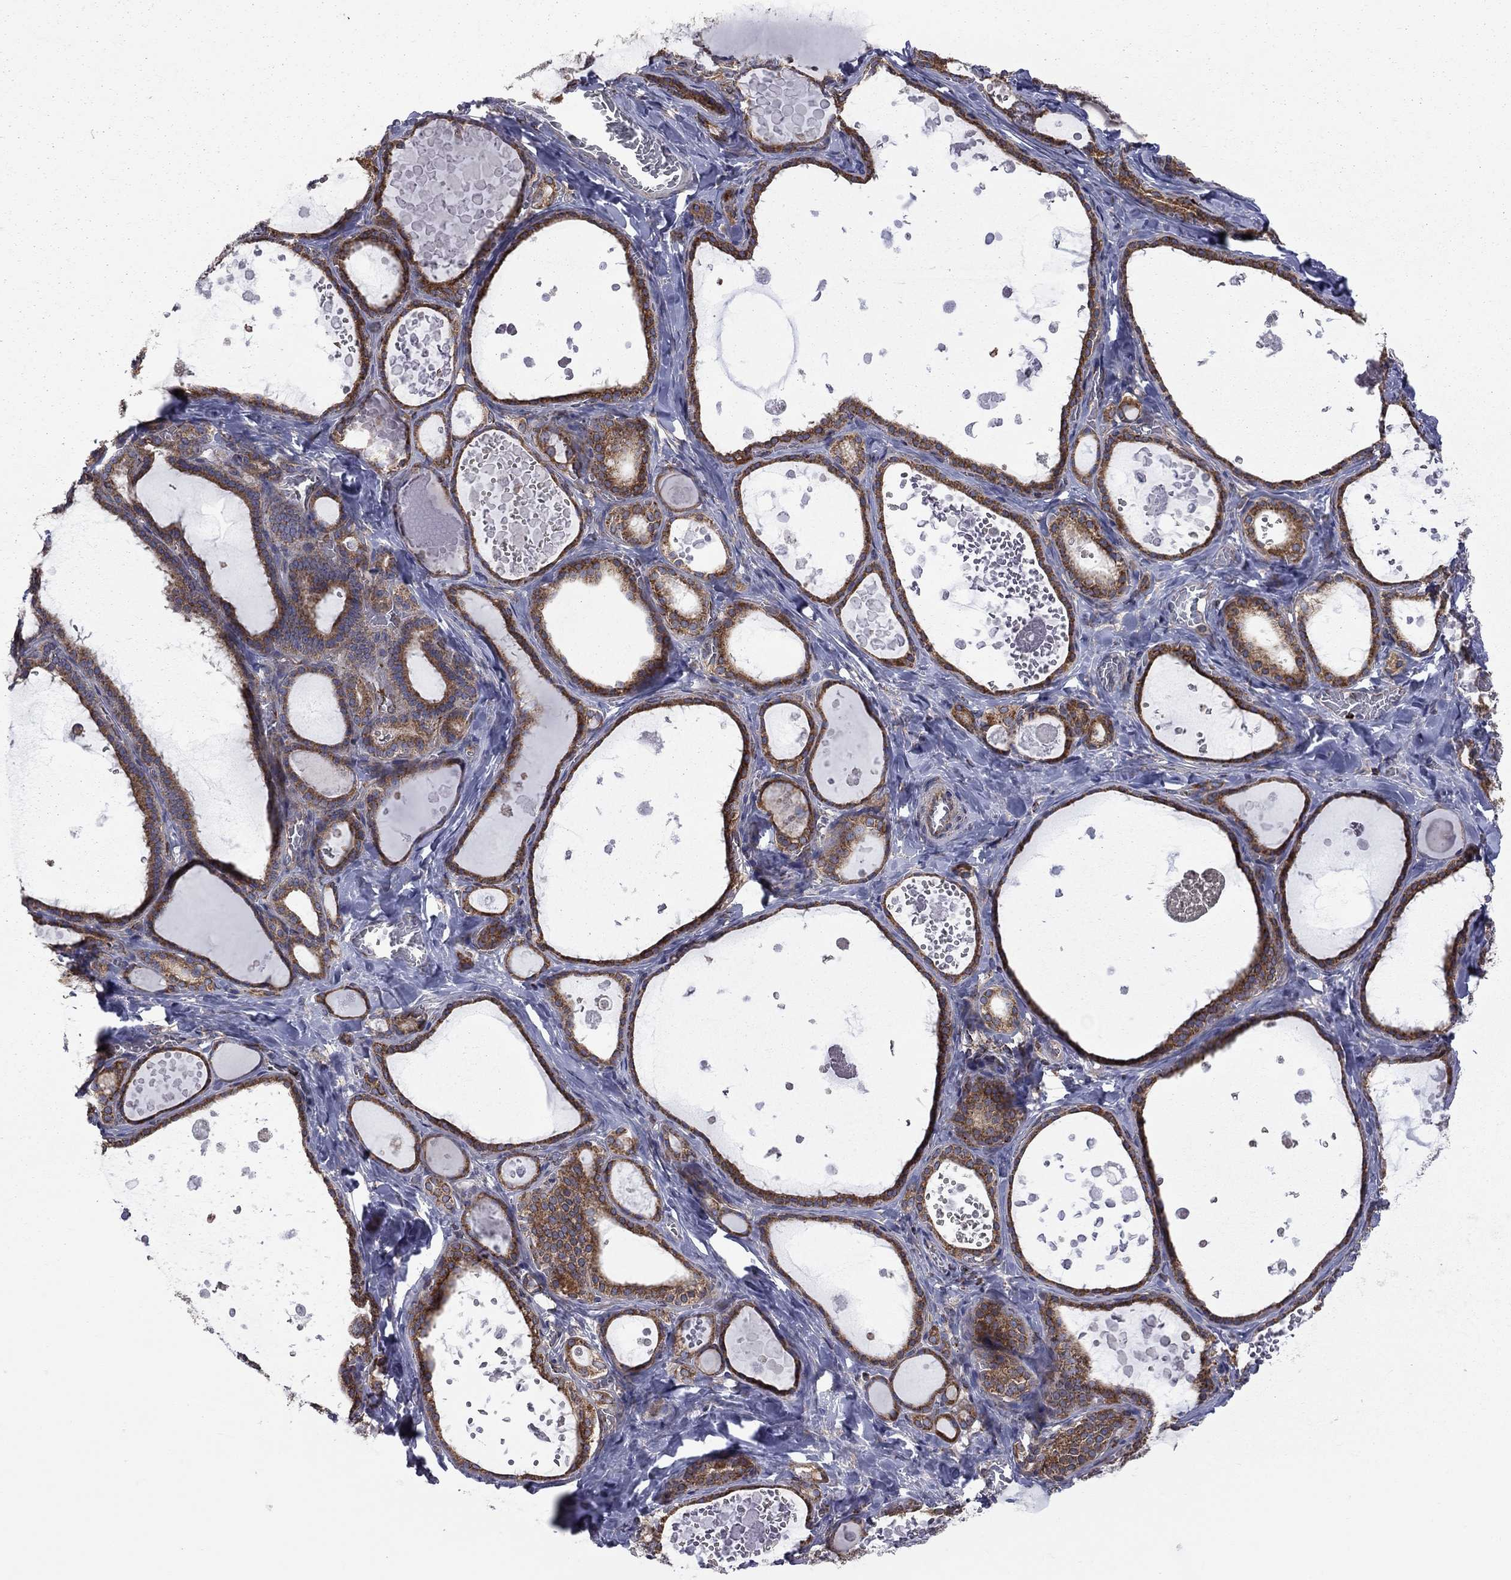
{"staining": {"intensity": "moderate", "quantity": ">75%", "location": "cytoplasmic/membranous"}, "tissue": "thyroid gland", "cell_type": "Glandular cells", "image_type": "normal", "snomed": [{"axis": "morphology", "description": "Normal tissue, NOS"}, {"axis": "topography", "description": "Thyroid gland"}], "caption": "Thyroid gland stained with DAB immunohistochemistry (IHC) demonstrates medium levels of moderate cytoplasmic/membranous expression in about >75% of glandular cells. (Stains: DAB in brown, nuclei in blue, Microscopy: brightfield microscopy at high magnification).", "gene": "CLPTM1", "patient": {"sex": "female", "age": 56}}